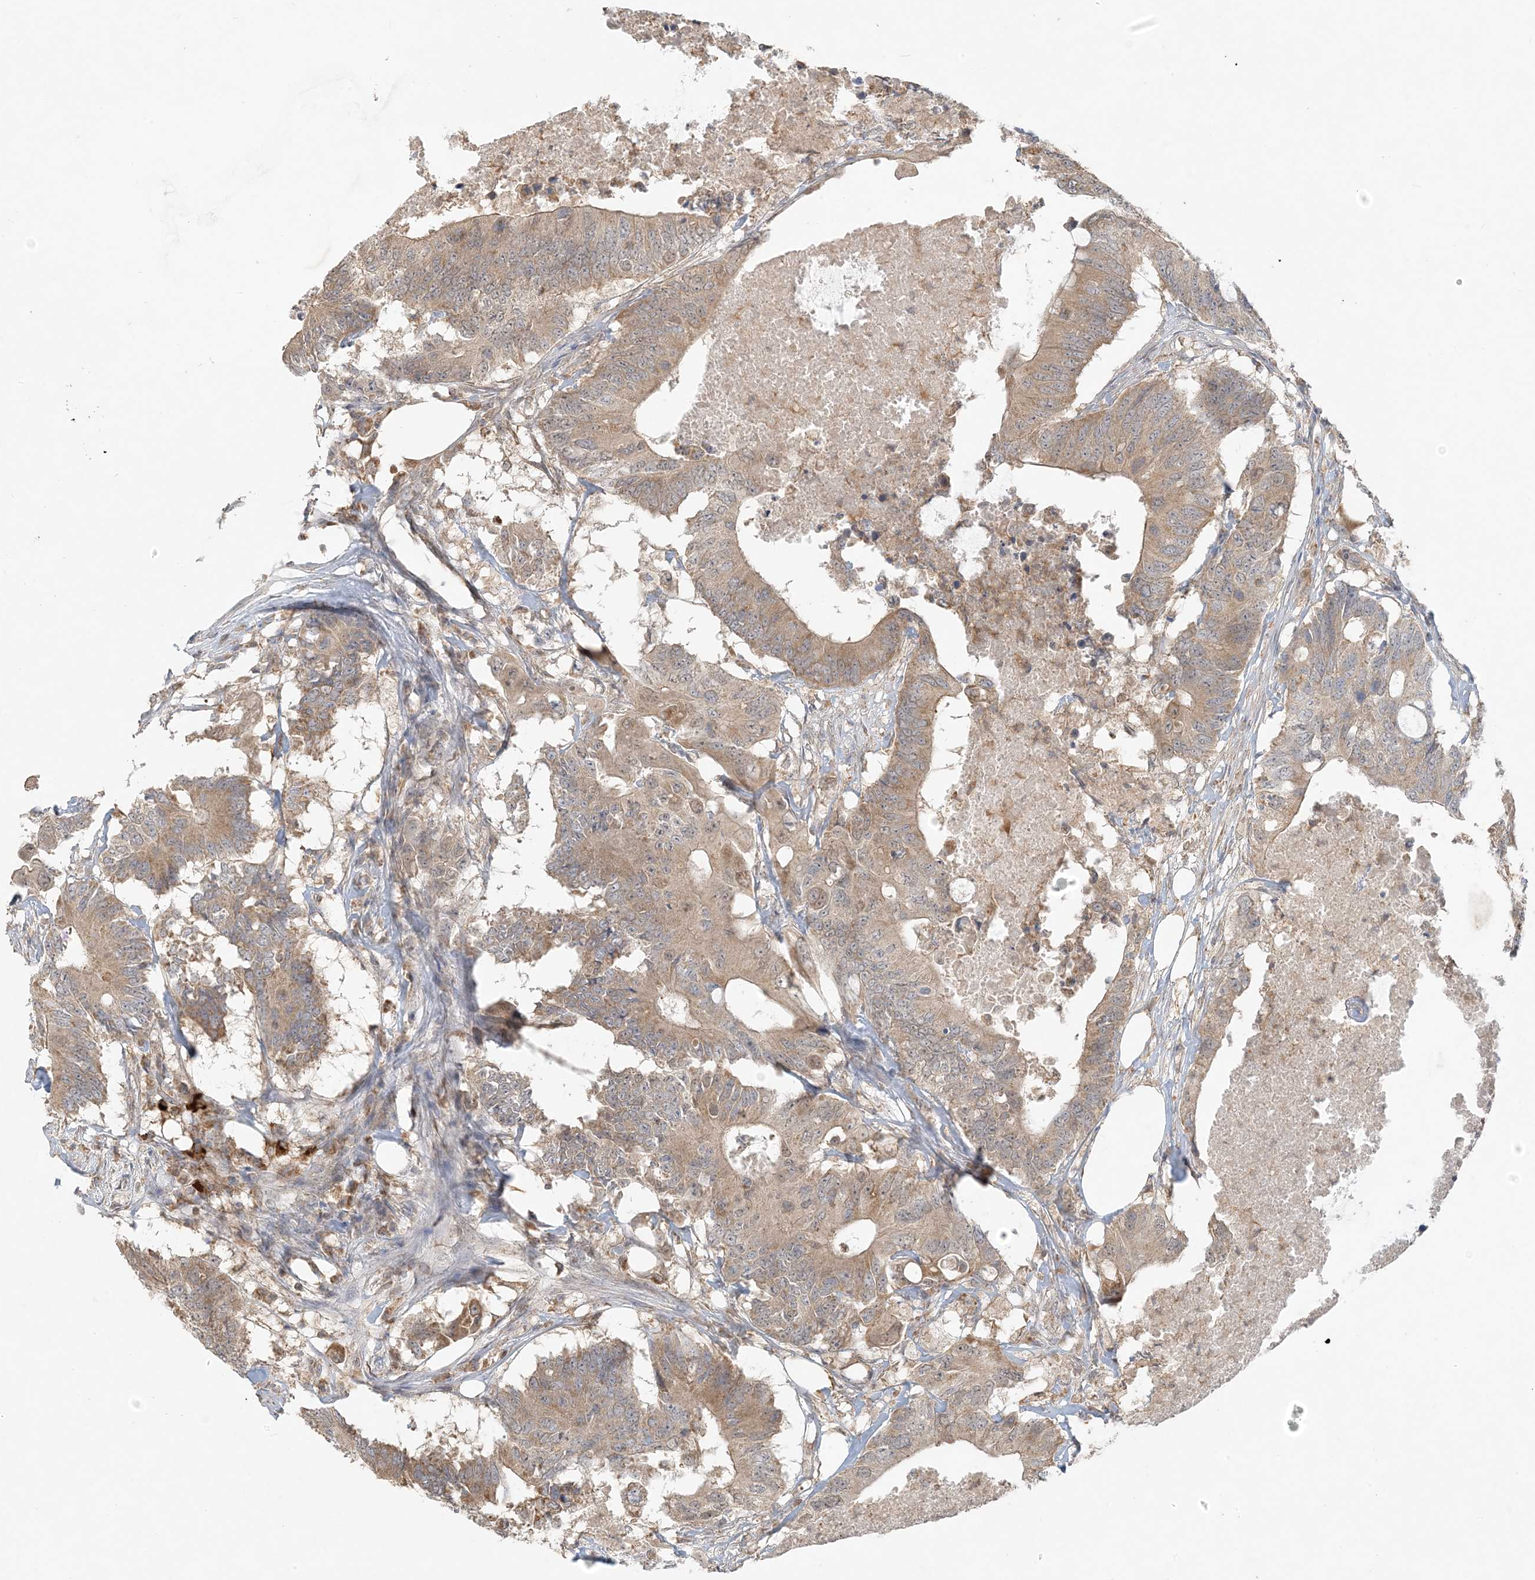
{"staining": {"intensity": "moderate", "quantity": ">75%", "location": "cytoplasmic/membranous"}, "tissue": "colorectal cancer", "cell_type": "Tumor cells", "image_type": "cancer", "snomed": [{"axis": "morphology", "description": "Adenocarcinoma, NOS"}, {"axis": "topography", "description": "Colon"}], "caption": "Protein expression by immunohistochemistry reveals moderate cytoplasmic/membranous positivity in approximately >75% of tumor cells in adenocarcinoma (colorectal).", "gene": "MCOLN1", "patient": {"sex": "male", "age": 71}}